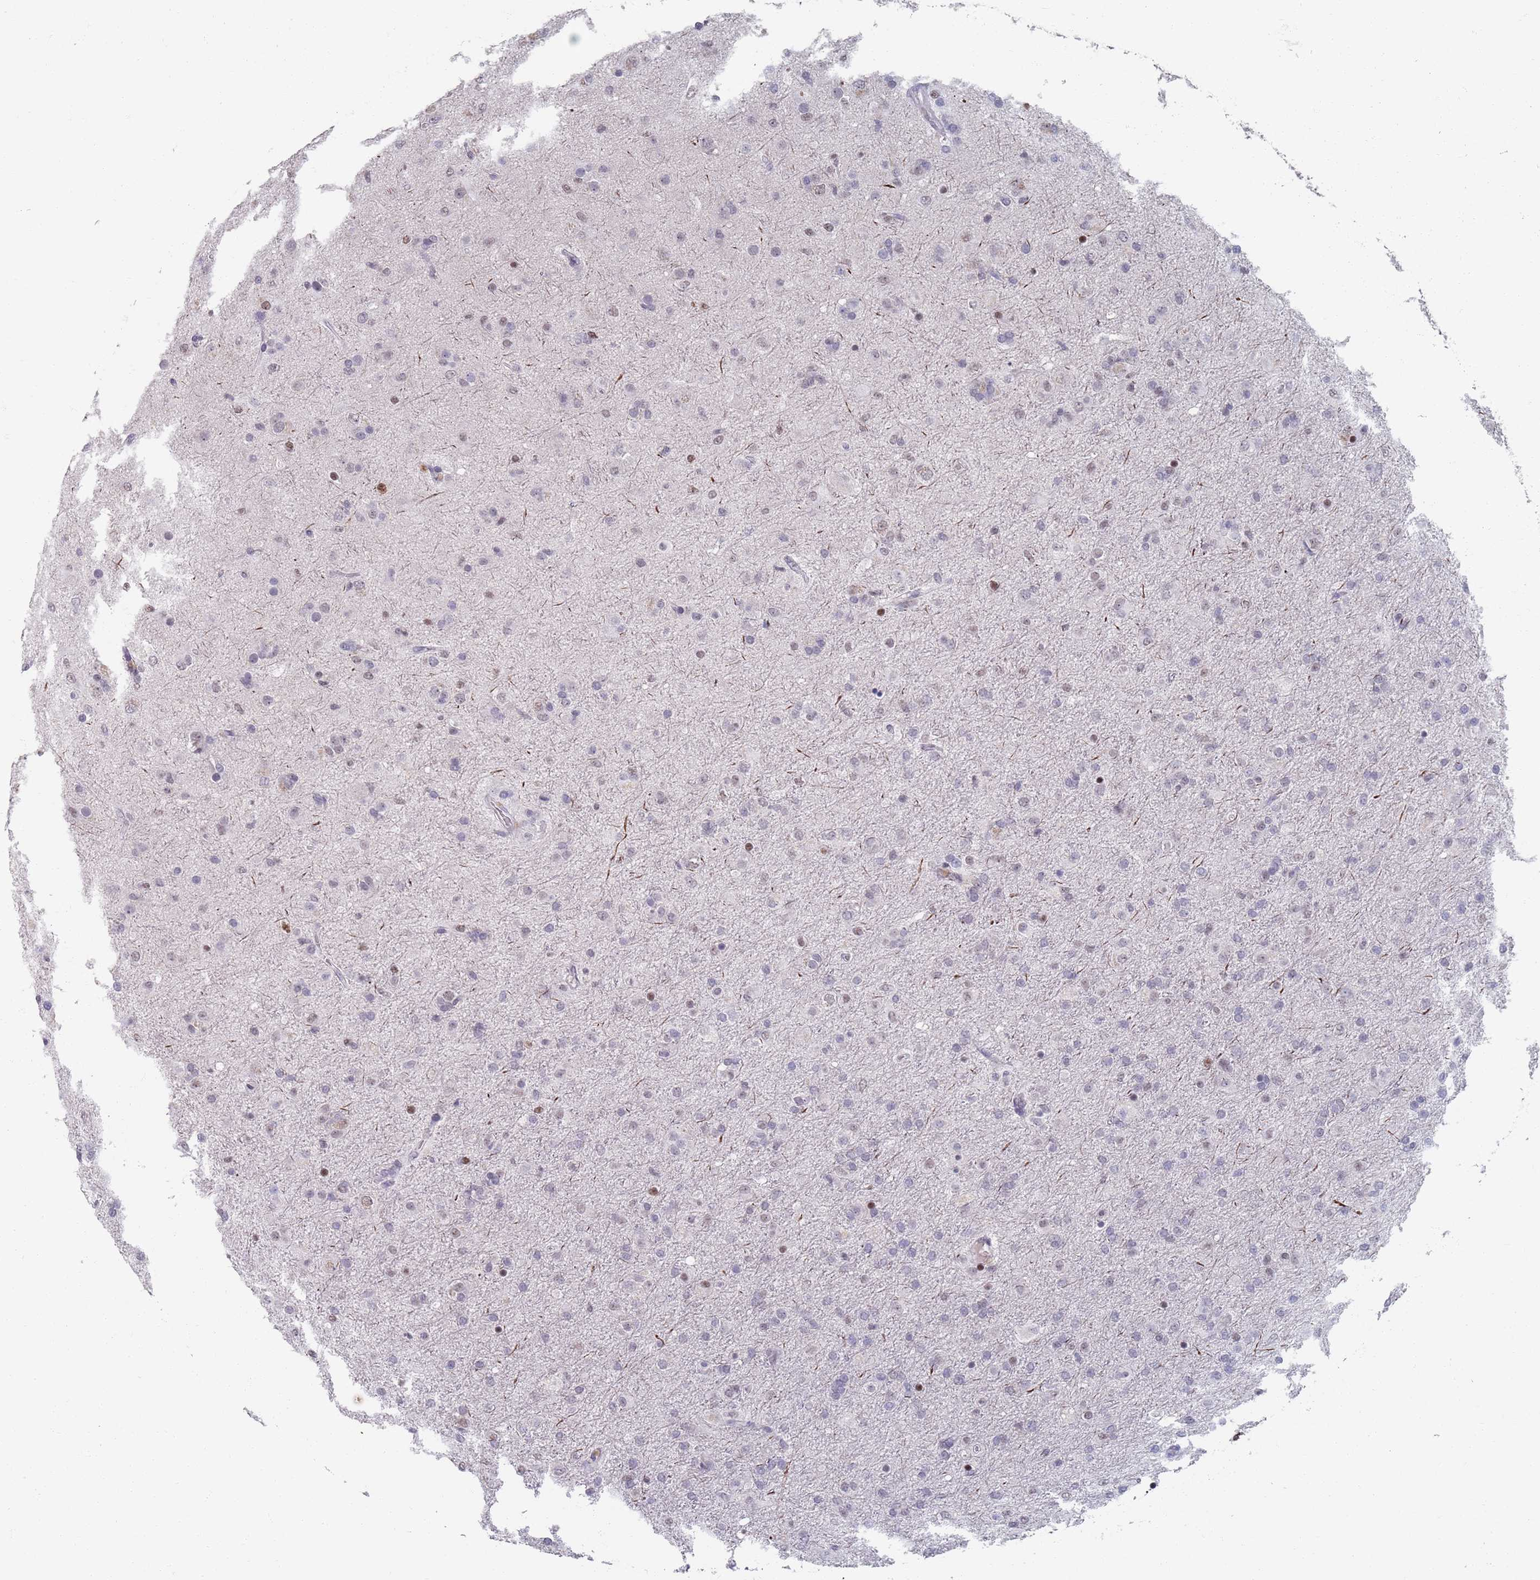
{"staining": {"intensity": "negative", "quantity": "none", "location": "none"}, "tissue": "glioma", "cell_type": "Tumor cells", "image_type": "cancer", "snomed": [{"axis": "morphology", "description": "Glioma, malignant, Low grade"}, {"axis": "topography", "description": "Brain"}], "caption": "IHC micrograph of neoplastic tissue: human glioma stained with DAB reveals no significant protein staining in tumor cells.", "gene": "SAMD1", "patient": {"sex": "male", "age": 65}}